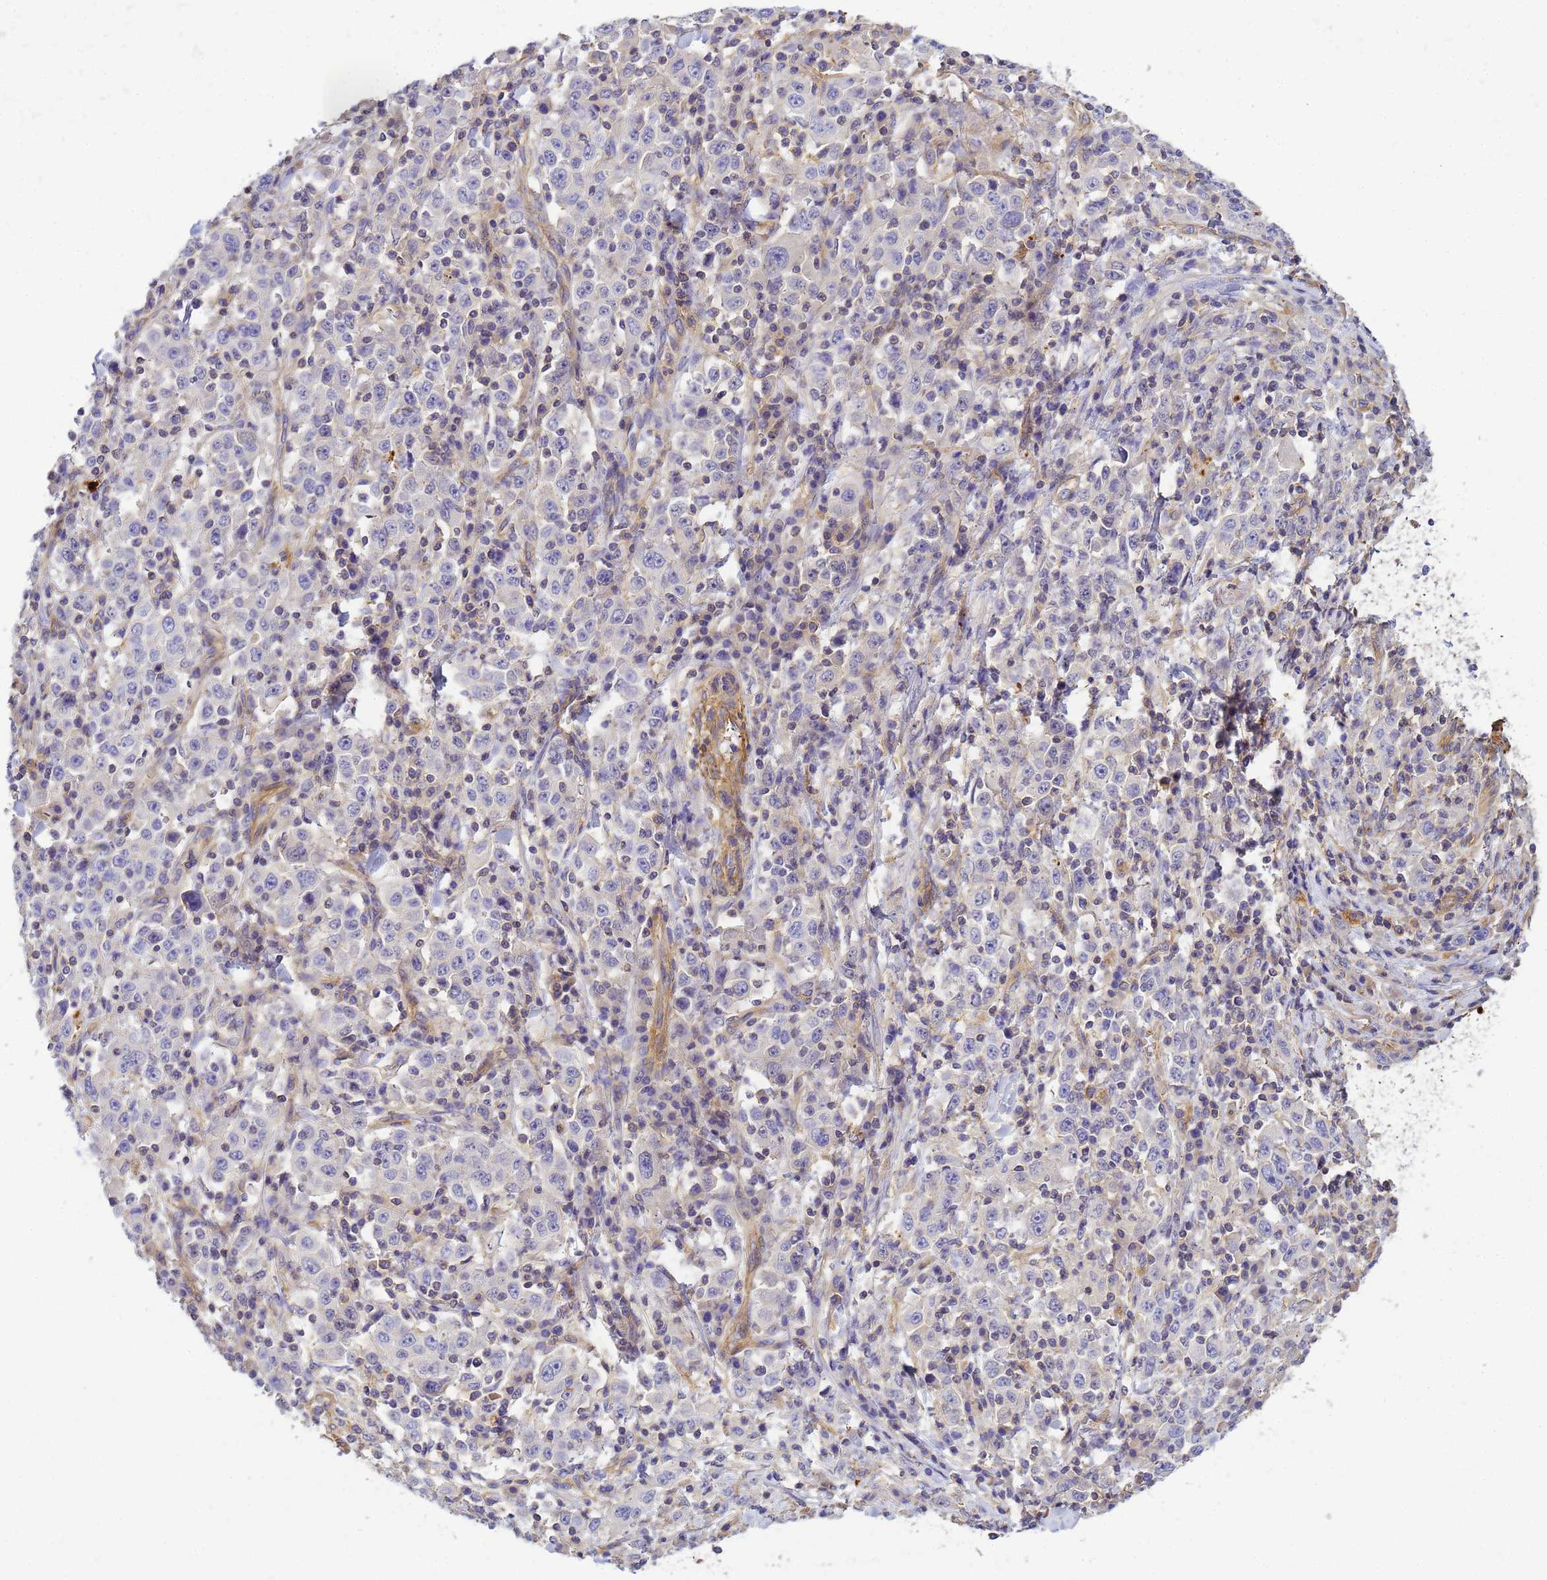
{"staining": {"intensity": "negative", "quantity": "none", "location": "none"}, "tissue": "stomach cancer", "cell_type": "Tumor cells", "image_type": "cancer", "snomed": [{"axis": "morphology", "description": "Normal tissue, NOS"}, {"axis": "morphology", "description": "Adenocarcinoma, NOS"}, {"axis": "topography", "description": "Stomach, upper"}, {"axis": "topography", "description": "Stomach"}], "caption": "The micrograph reveals no staining of tumor cells in stomach adenocarcinoma.", "gene": "MYL12A", "patient": {"sex": "male", "age": 59}}